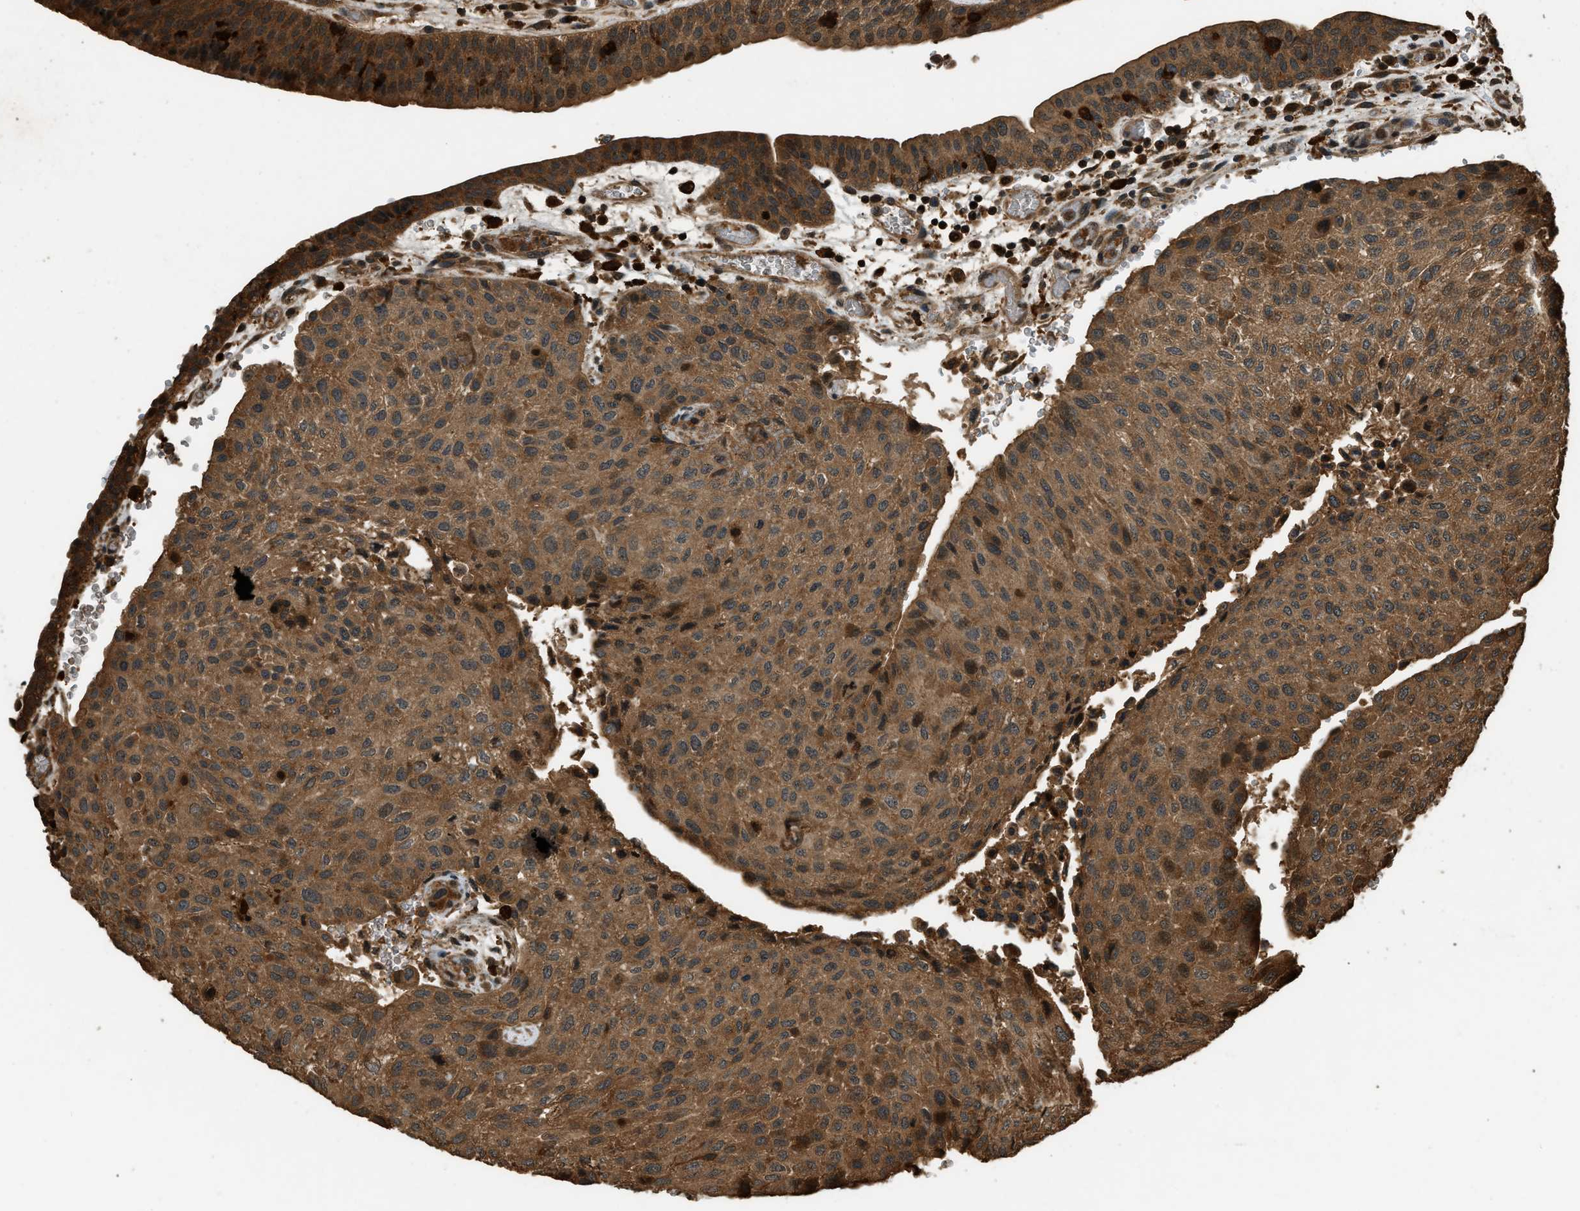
{"staining": {"intensity": "moderate", "quantity": ">75%", "location": "cytoplasmic/membranous"}, "tissue": "urothelial cancer", "cell_type": "Tumor cells", "image_type": "cancer", "snomed": [{"axis": "morphology", "description": "Urothelial carcinoma, Low grade"}, {"axis": "morphology", "description": "Urothelial carcinoma, High grade"}, {"axis": "topography", "description": "Urinary bladder"}], "caption": "IHC histopathology image of urothelial cancer stained for a protein (brown), which reveals medium levels of moderate cytoplasmic/membranous positivity in approximately >75% of tumor cells.", "gene": "RAP2A", "patient": {"sex": "male", "age": 35}}